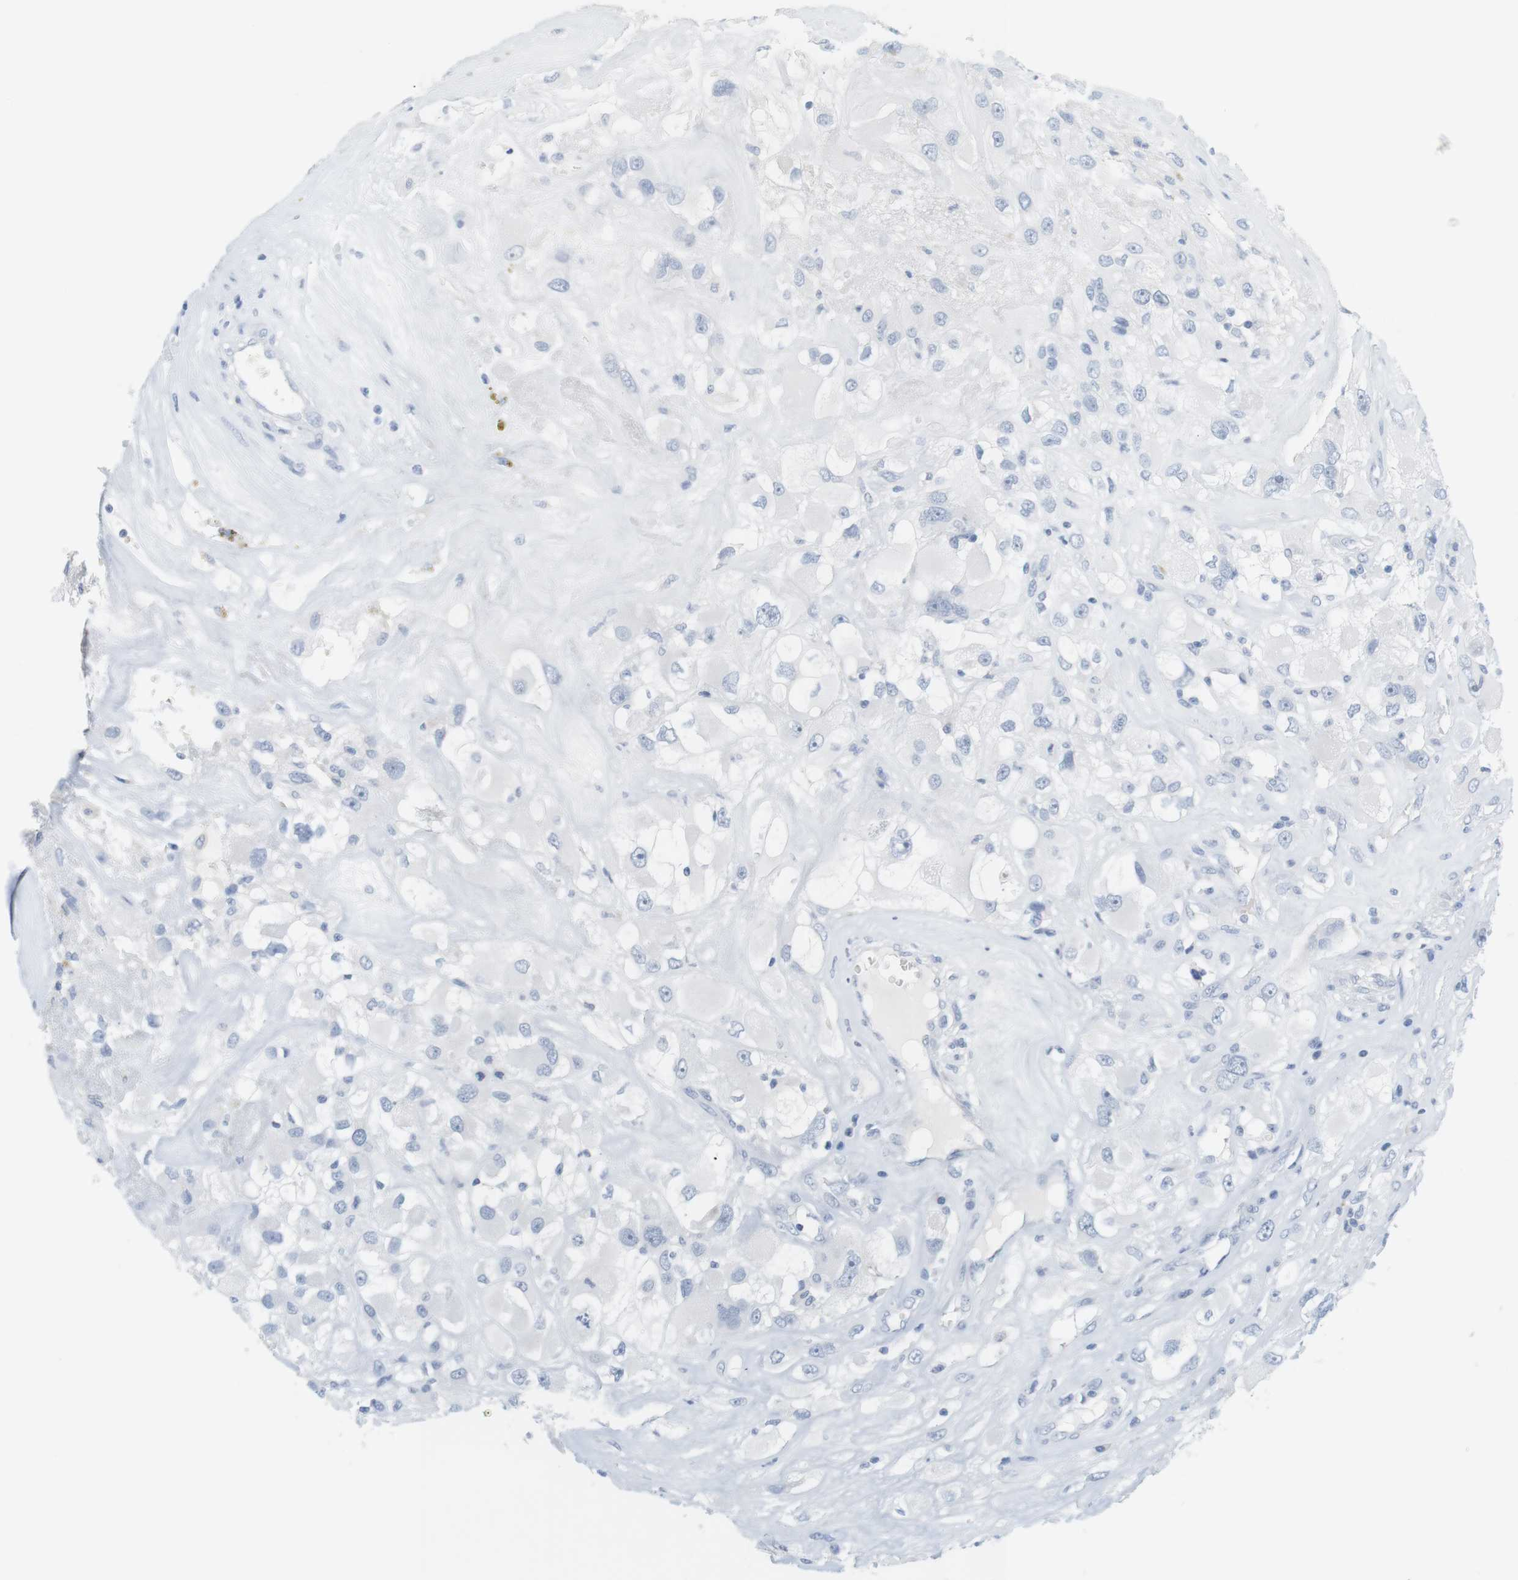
{"staining": {"intensity": "negative", "quantity": "none", "location": "none"}, "tissue": "renal cancer", "cell_type": "Tumor cells", "image_type": "cancer", "snomed": [{"axis": "morphology", "description": "Adenocarcinoma, NOS"}, {"axis": "topography", "description": "Kidney"}], "caption": "High power microscopy photomicrograph of an IHC image of adenocarcinoma (renal), revealing no significant staining in tumor cells.", "gene": "OPRM1", "patient": {"sex": "female", "age": 52}}